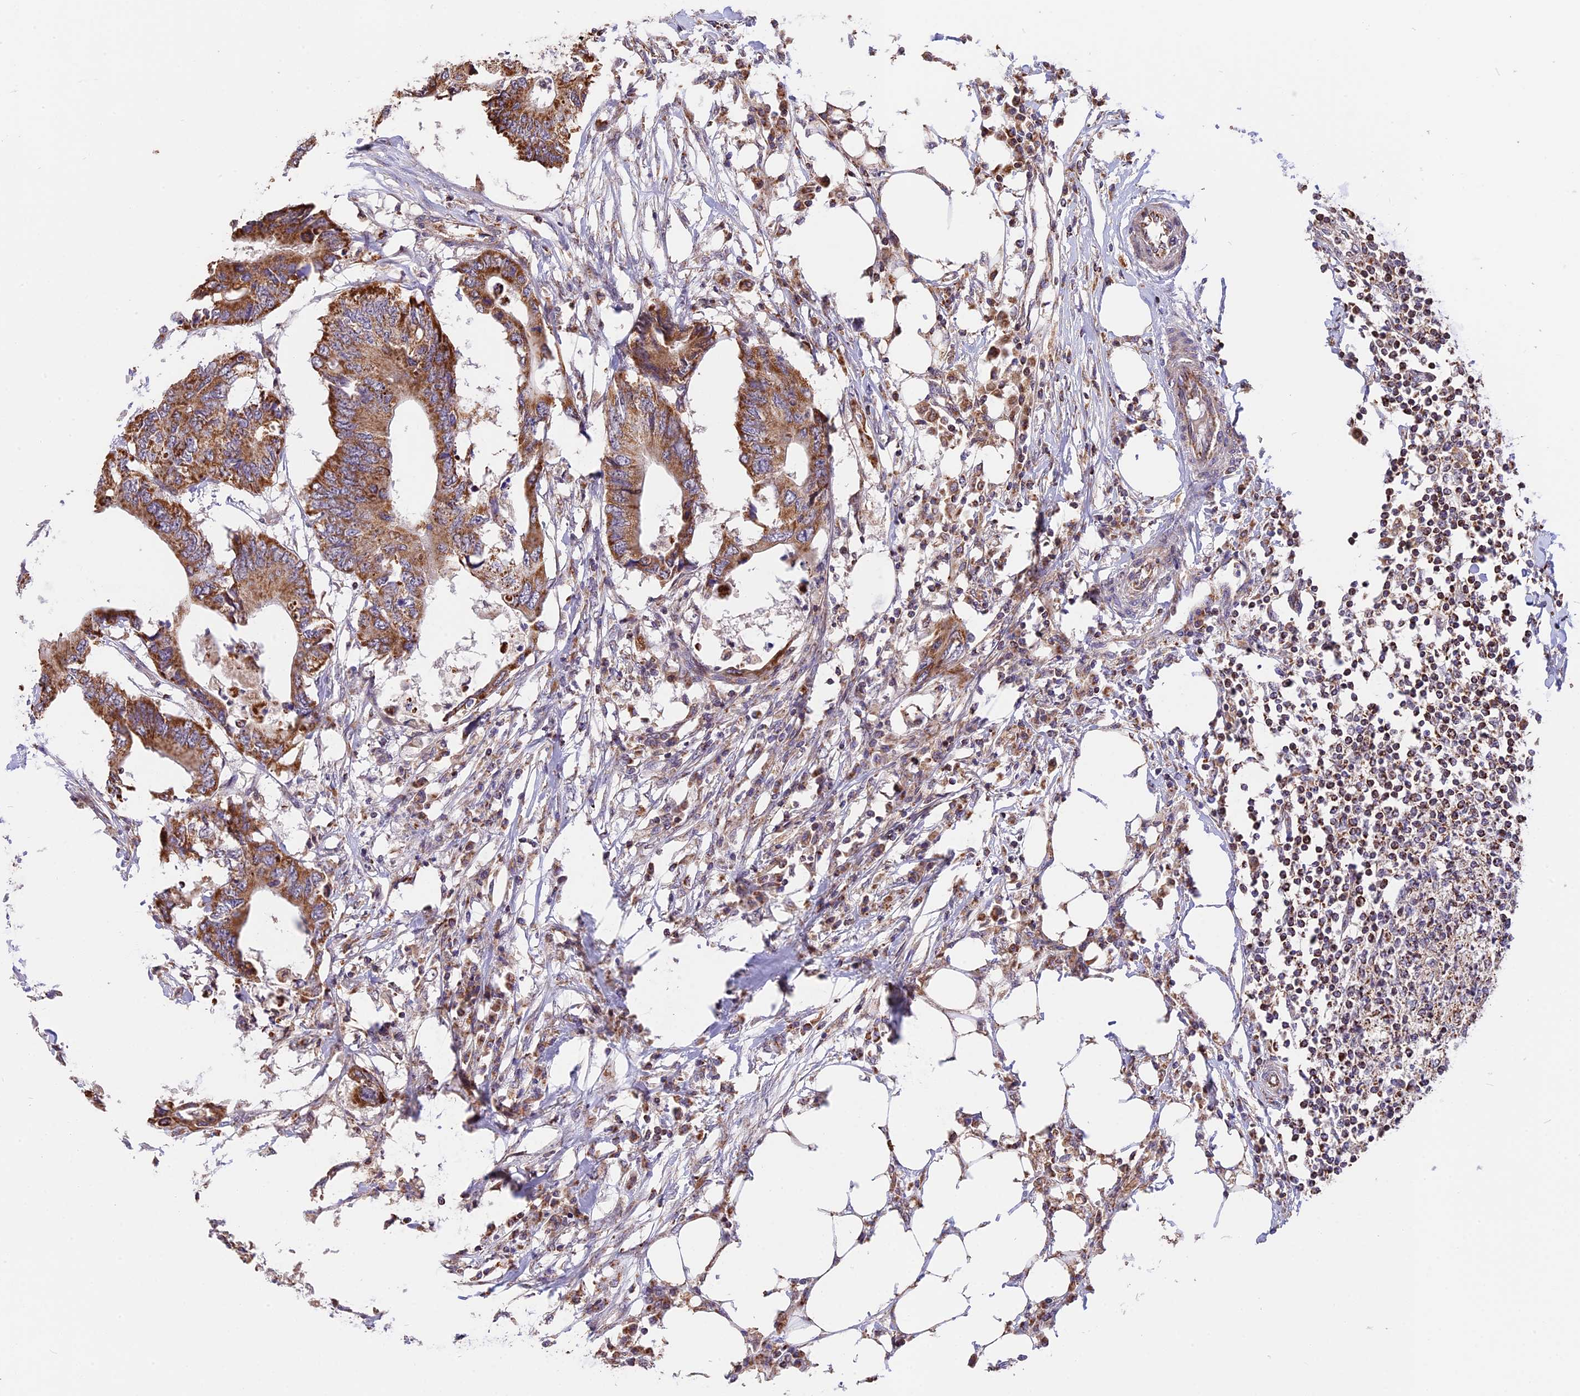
{"staining": {"intensity": "moderate", "quantity": ">75%", "location": "cytoplasmic/membranous"}, "tissue": "colorectal cancer", "cell_type": "Tumor cells", "image_type": "cancer", "snomed": [{"axis": "morphology", "description": "Adenocarcinoma, NOS"}, {"axis": "topography", "description": "Colon"}], "caption": "Human colorectal cancer (adenocarcinoma) stained with a protein marker shows moderate staining in tumor cells.", "gene": "RERGL", "patient": {"sex": "male", "age": 71}}